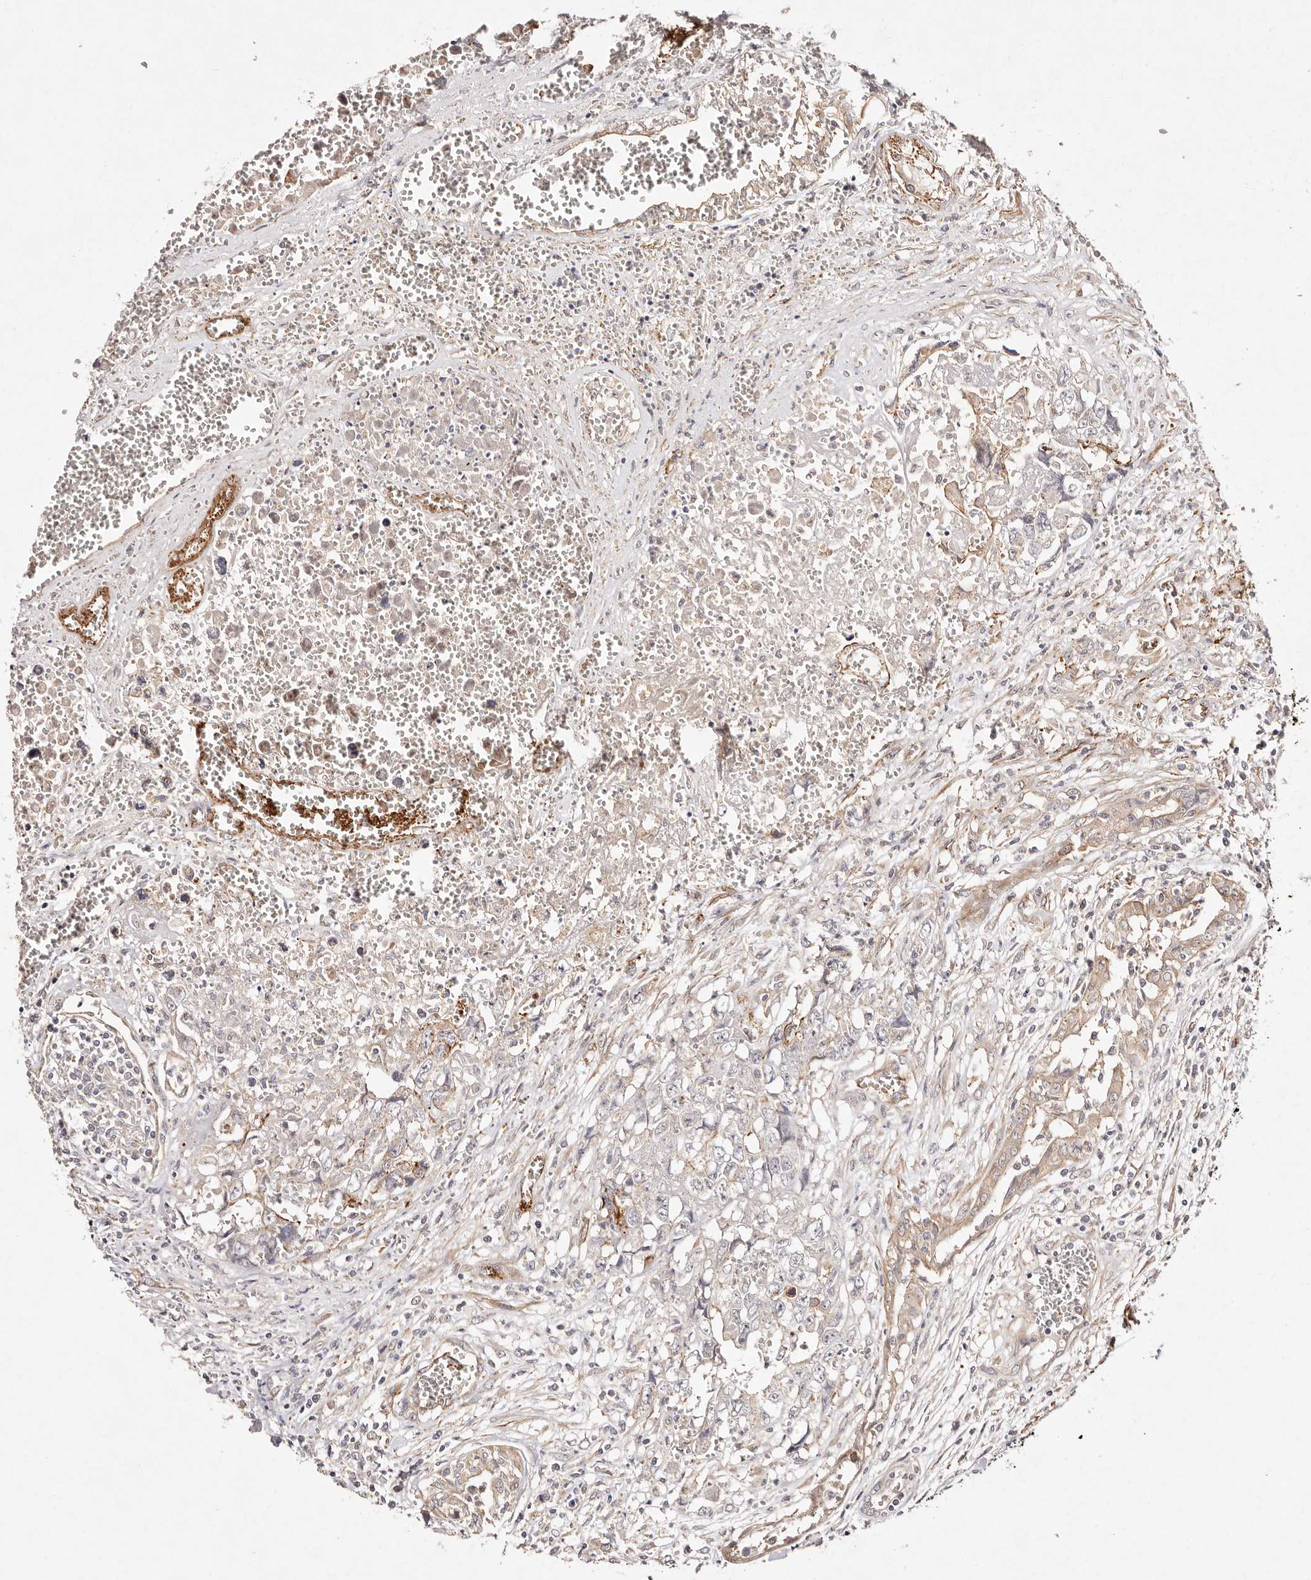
{"staining": {"intensity": "negative", "quantity": "none", "location": "none"}, "tissue": "testis cancer", "cell_type": "Tumor cells", "image_type": "cancer", "snomed": [{"axis": "morphology", "description": "Carcinoma, Embryonal, NOS"}, {"axis": "topography", "description": "Testis"}], "caption": "High power microscopy histopathology image of an immunohistochemistry photomicrograph of testis cancer, revealing no significant staining in tumor cells.", "gene": "MTMR11", "patient": {"sex": "male", "age": 31}}